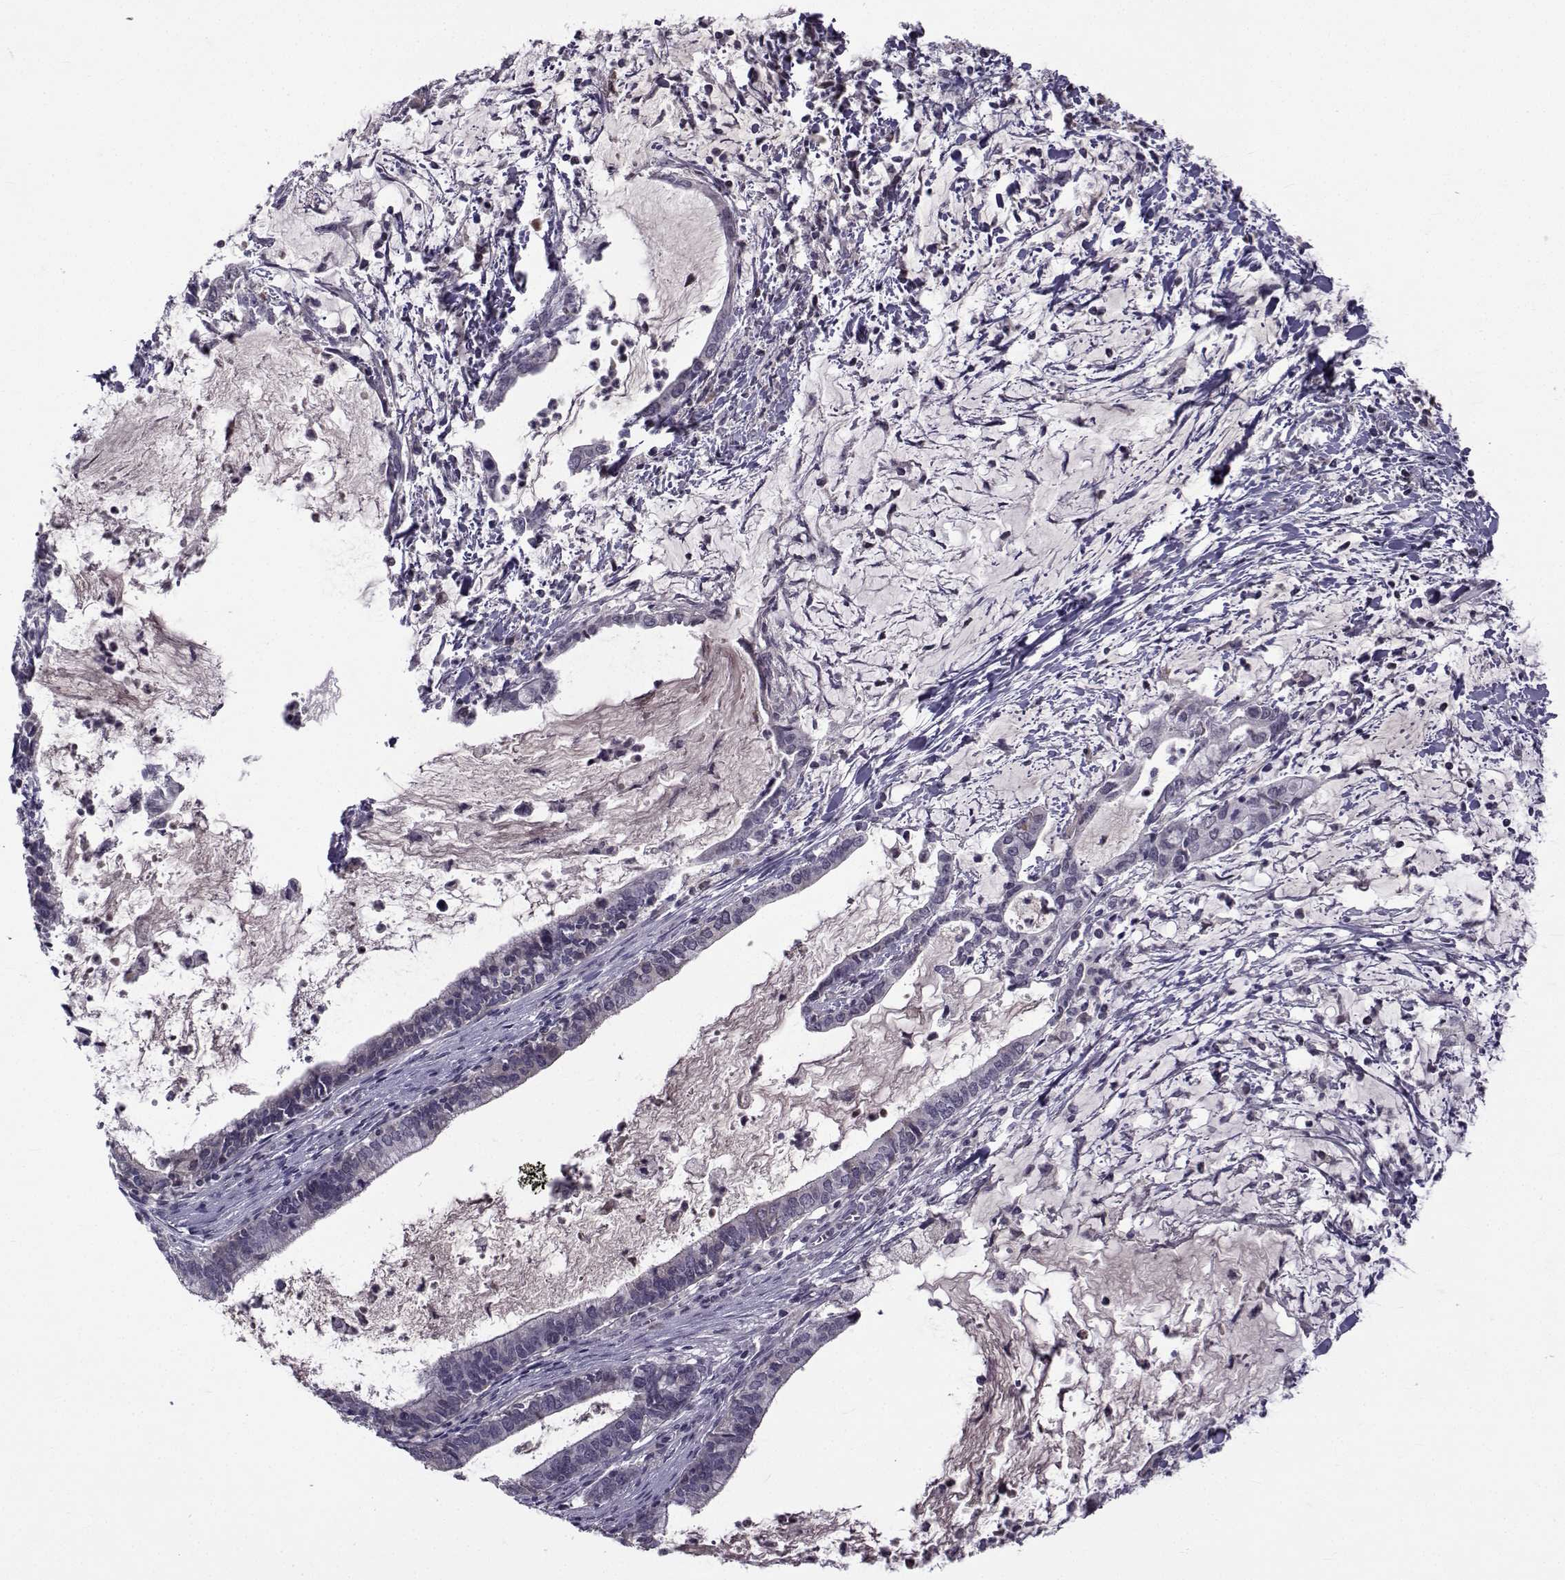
{"staining": {"intensity": "negative", "quantity": "none", "location": "none"}, "tissue": "cervical cancer", "cell_type": "Tumor cells", "image_type": "cancer", "snomed": [{"axis": "morphology", "description": "Adenocarcinoma, NOS"}, {"axis": "topography", "description": "Cervix"}], "caption": "High power microscopy micrograph of an immunohistochemistry (IHC) micrograph of cervical adenocarcinoma, revealing no significant expression in tumor cells.", "gene": "TNFRSF11B", "patient": {"sex": "female", "age": 42}}